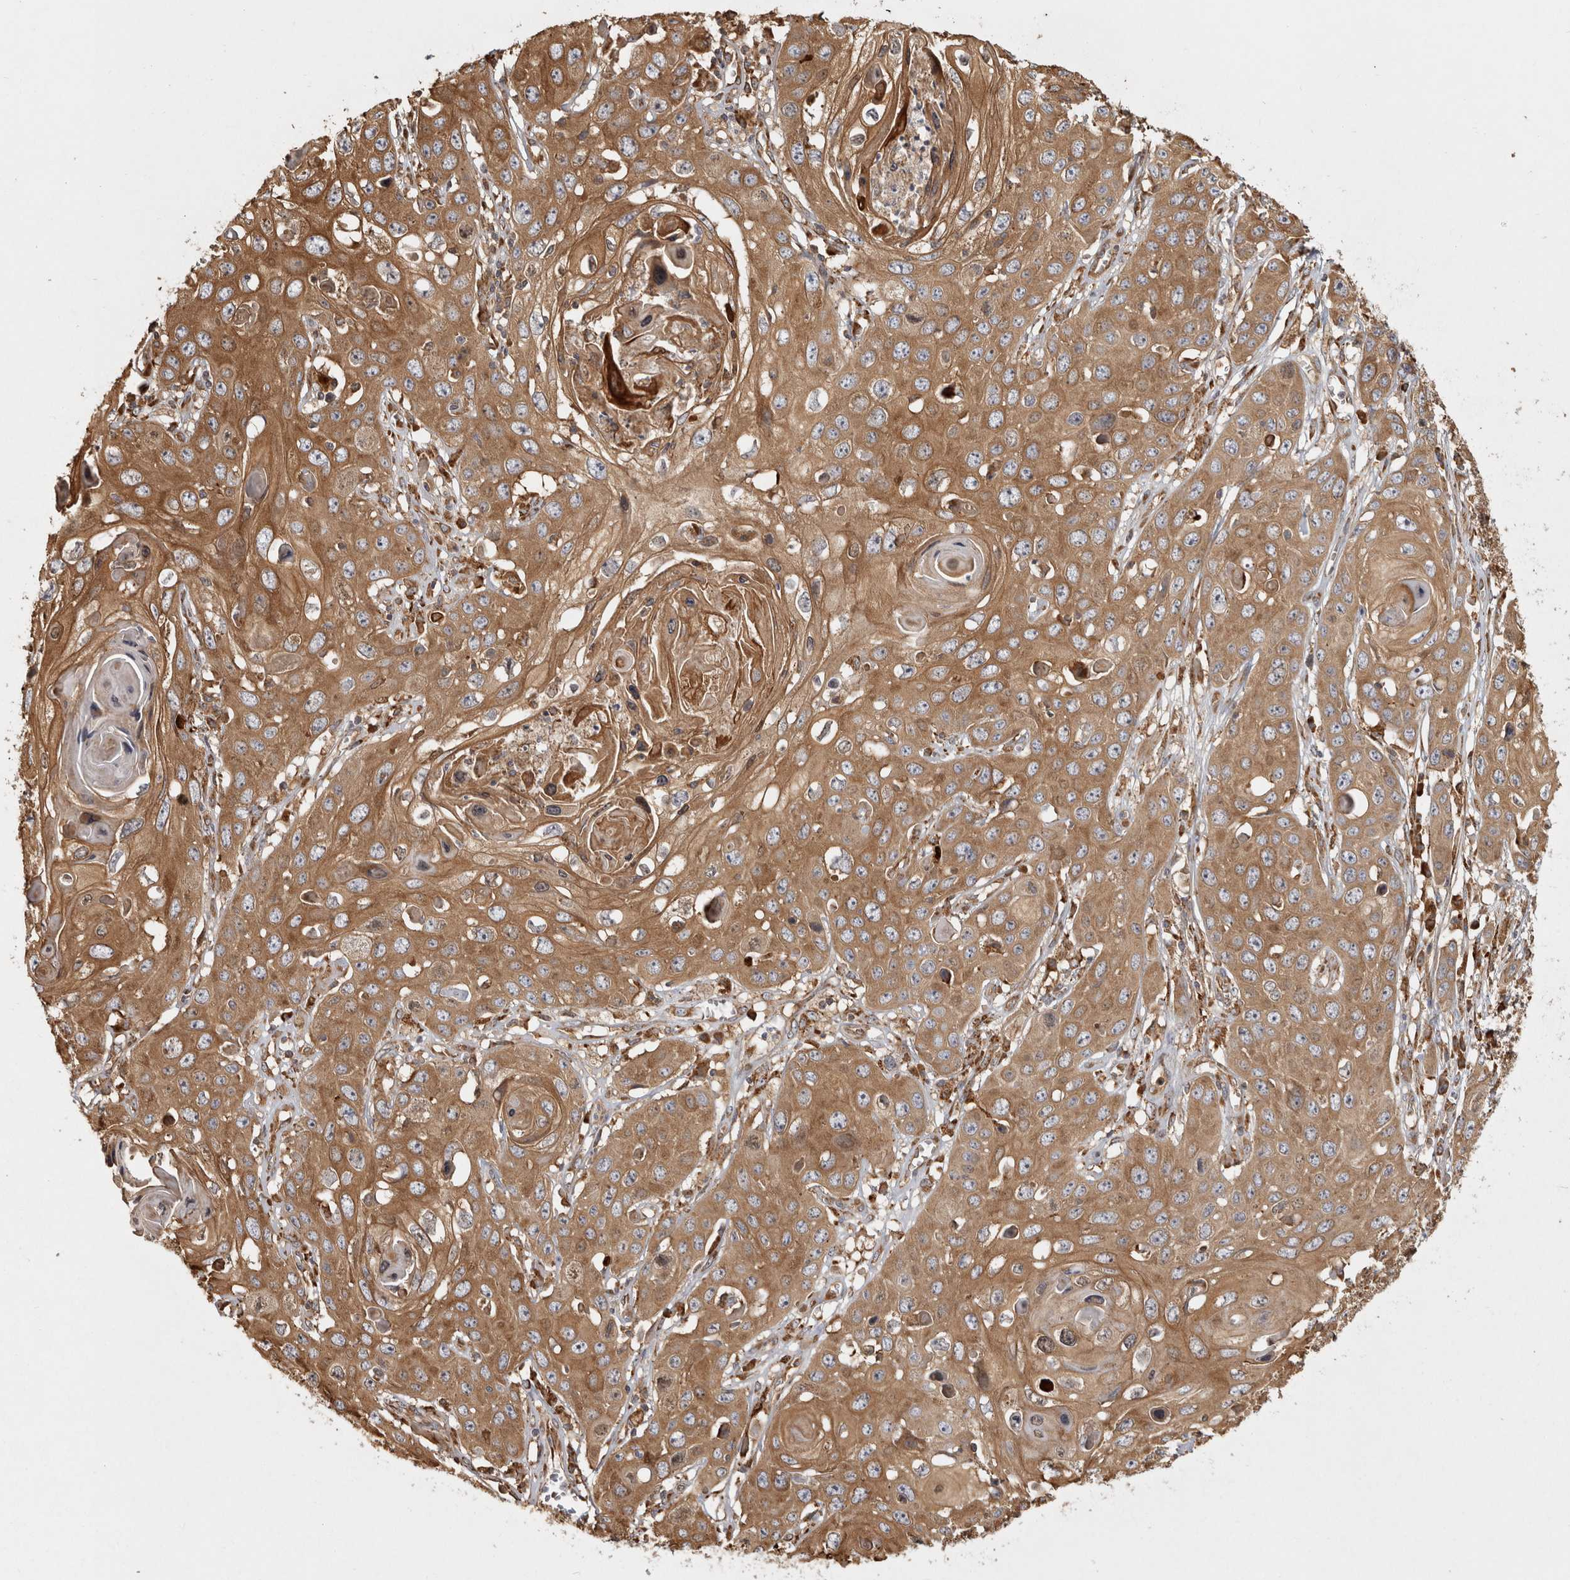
{"staining": {"intensity": "moderate", "quantity": ">75%", "location": "cytoplasmic/membranous"}, "tissue": "skin cancer", "cell_type": "Tumor cells", "image_type": "cancer", "snomed": [{"axis": "morphology", "description": "Squamous cell carcinoma, NOS"}, {"axis": "topography", "description": "Skin"}], "caption": "Immunohistochemistry (DAB (3,3'-diaminobenzidine)) staining of skin cancer (squamous cell carcinoma) exhibits moderate cytoplasmic/membranous protein expression in about >75% of tumor cells. (Stains: DAB (3,3'-diaminobenzidine) in brown, nuclei in blue, Microscopy: brightfield microscopy at high magnification).", "gene": "CAMSAP2", "patient": {"sex": "male", "age": 55}}